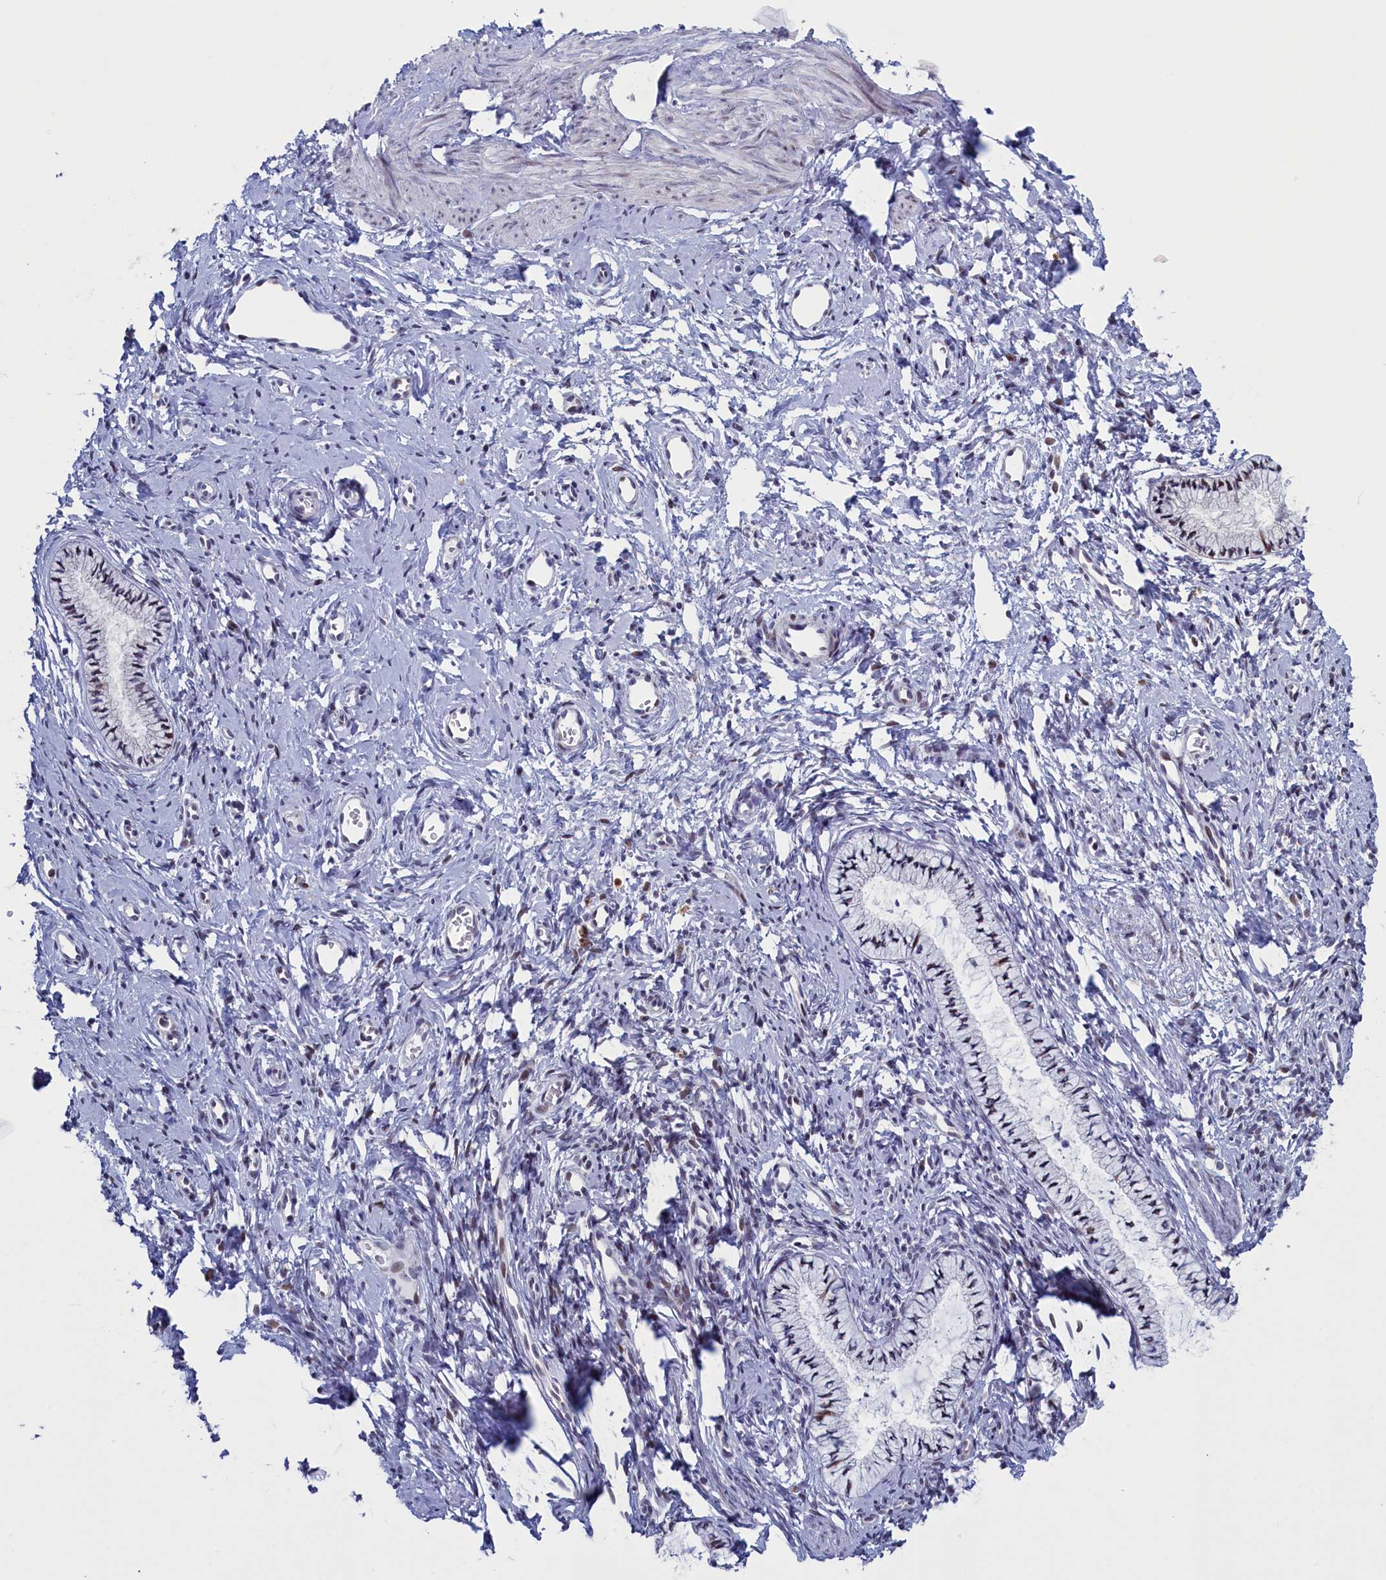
{"staining": {"intensity": "moderate", "quantity": "25%-75%", "location": "nuclear"}, "tissue": "cervix", "cell_type": "Glandular cells", "image_type": "normal", "snomed": [{"axis": "morphology", "description": "Normal tissue, NOS"}, {"axis": "topography", "description": "Cervix"}], "caption": "The histopathology image demonstrates a brown stain indicating the presence of a protein in the nuclear of glandular cells in cervix.", "gene": "ATF7IP2", "patient": {"sex": "female", "age": 57}}